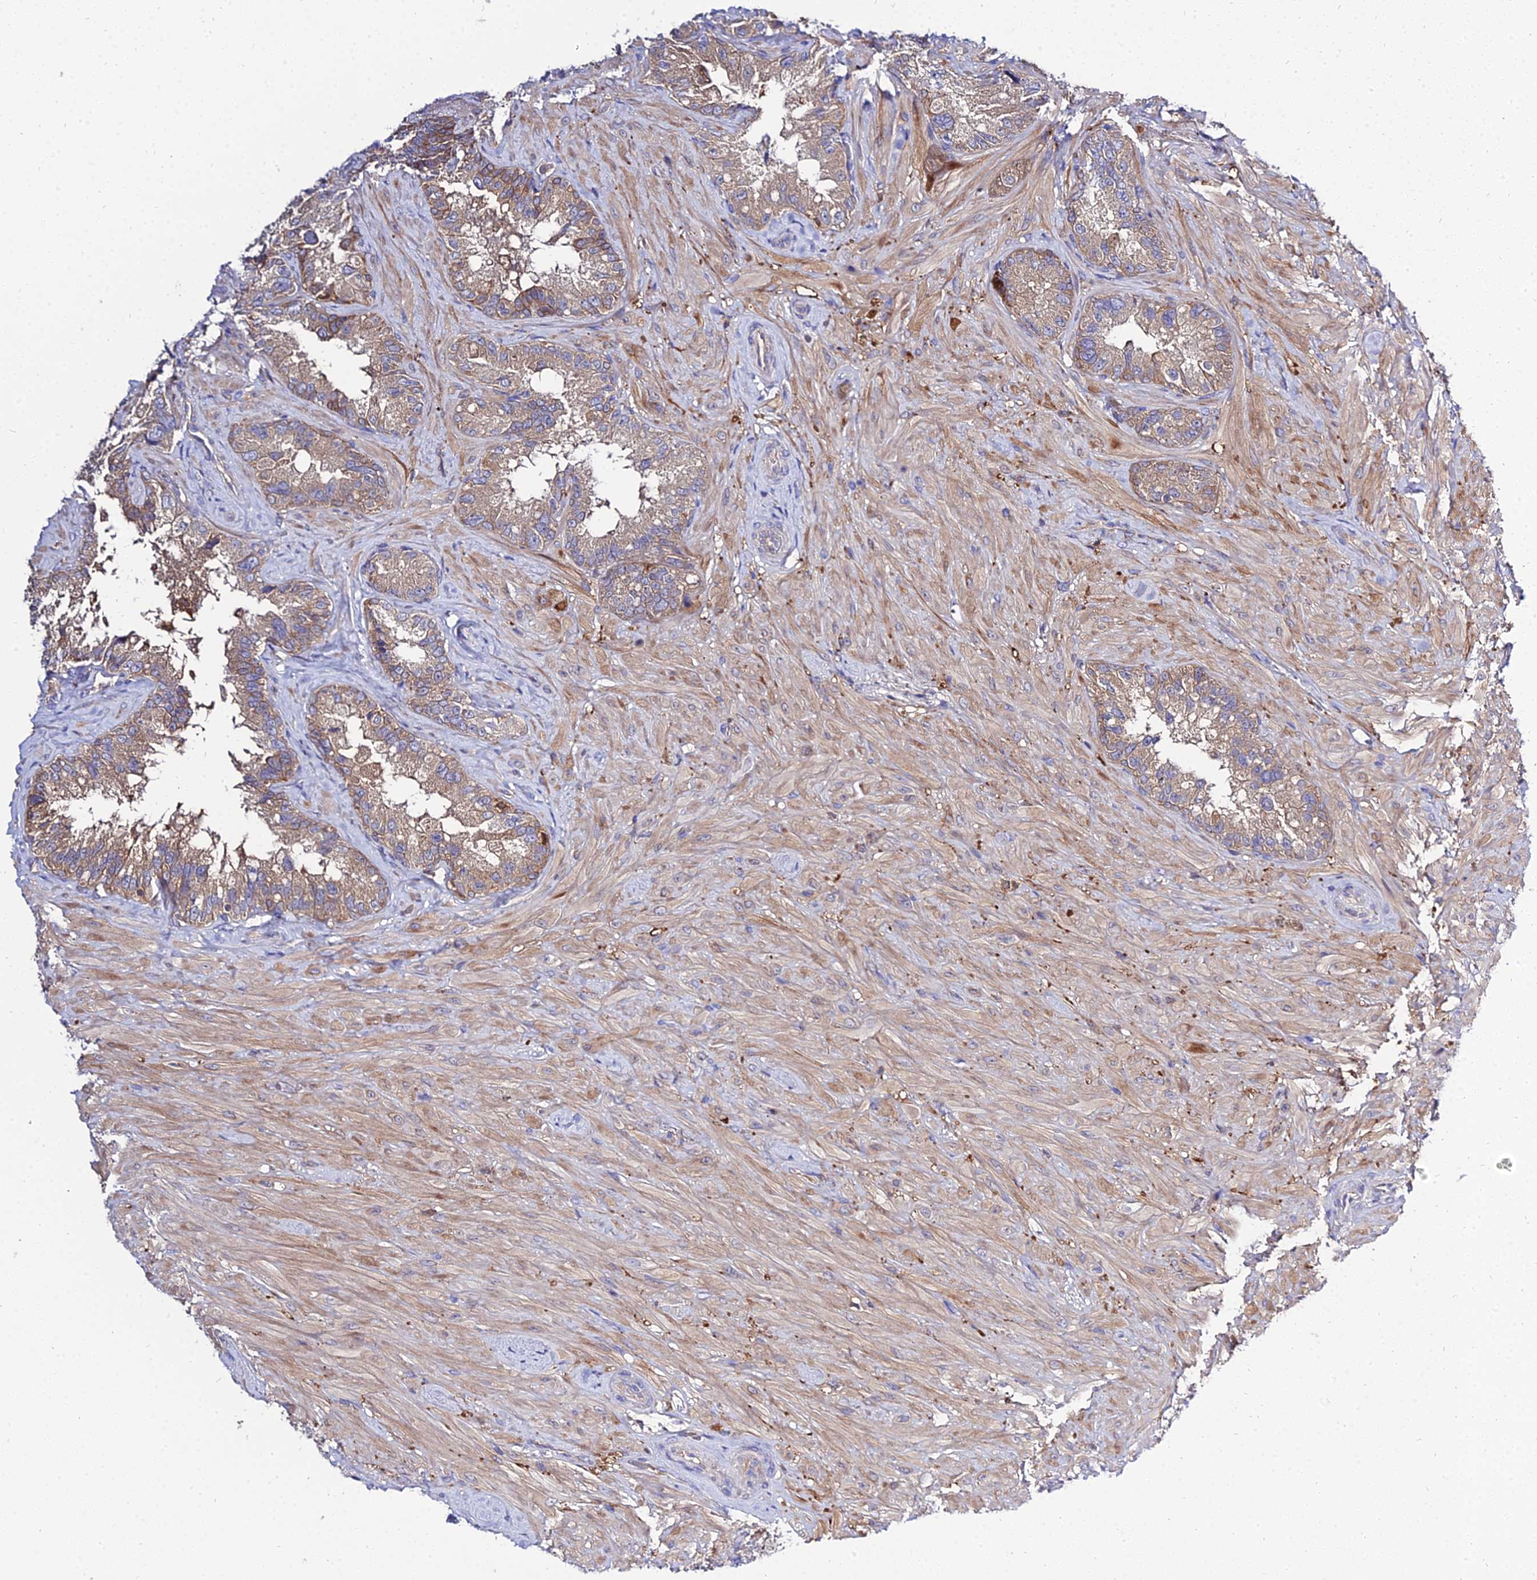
{"staining": {"intensity": "moderate", "quantity": "<25%", "location": "cytoplasmic/membranous"}, "tissue": "seminal vesicle", "cell_type": "Glandular cells", "image_type": "normal", "snomed": [{"axis": "morphology", "description": "Normal tissue, NOS"}, {"axis": "topography", "description": "Seminal veicle"}, {"axis": "topography", "description": "Peripheral nerve tissue"}], "caption": "Immunohistochemical staining of normal seminal vesicle exhibits <25% levels of moderate cytoplasmic/membranous protein positivity in approximately <25% of glandular cells.", "gene": "C2orf69", "patient": {"sex": "male", "age": 67}}